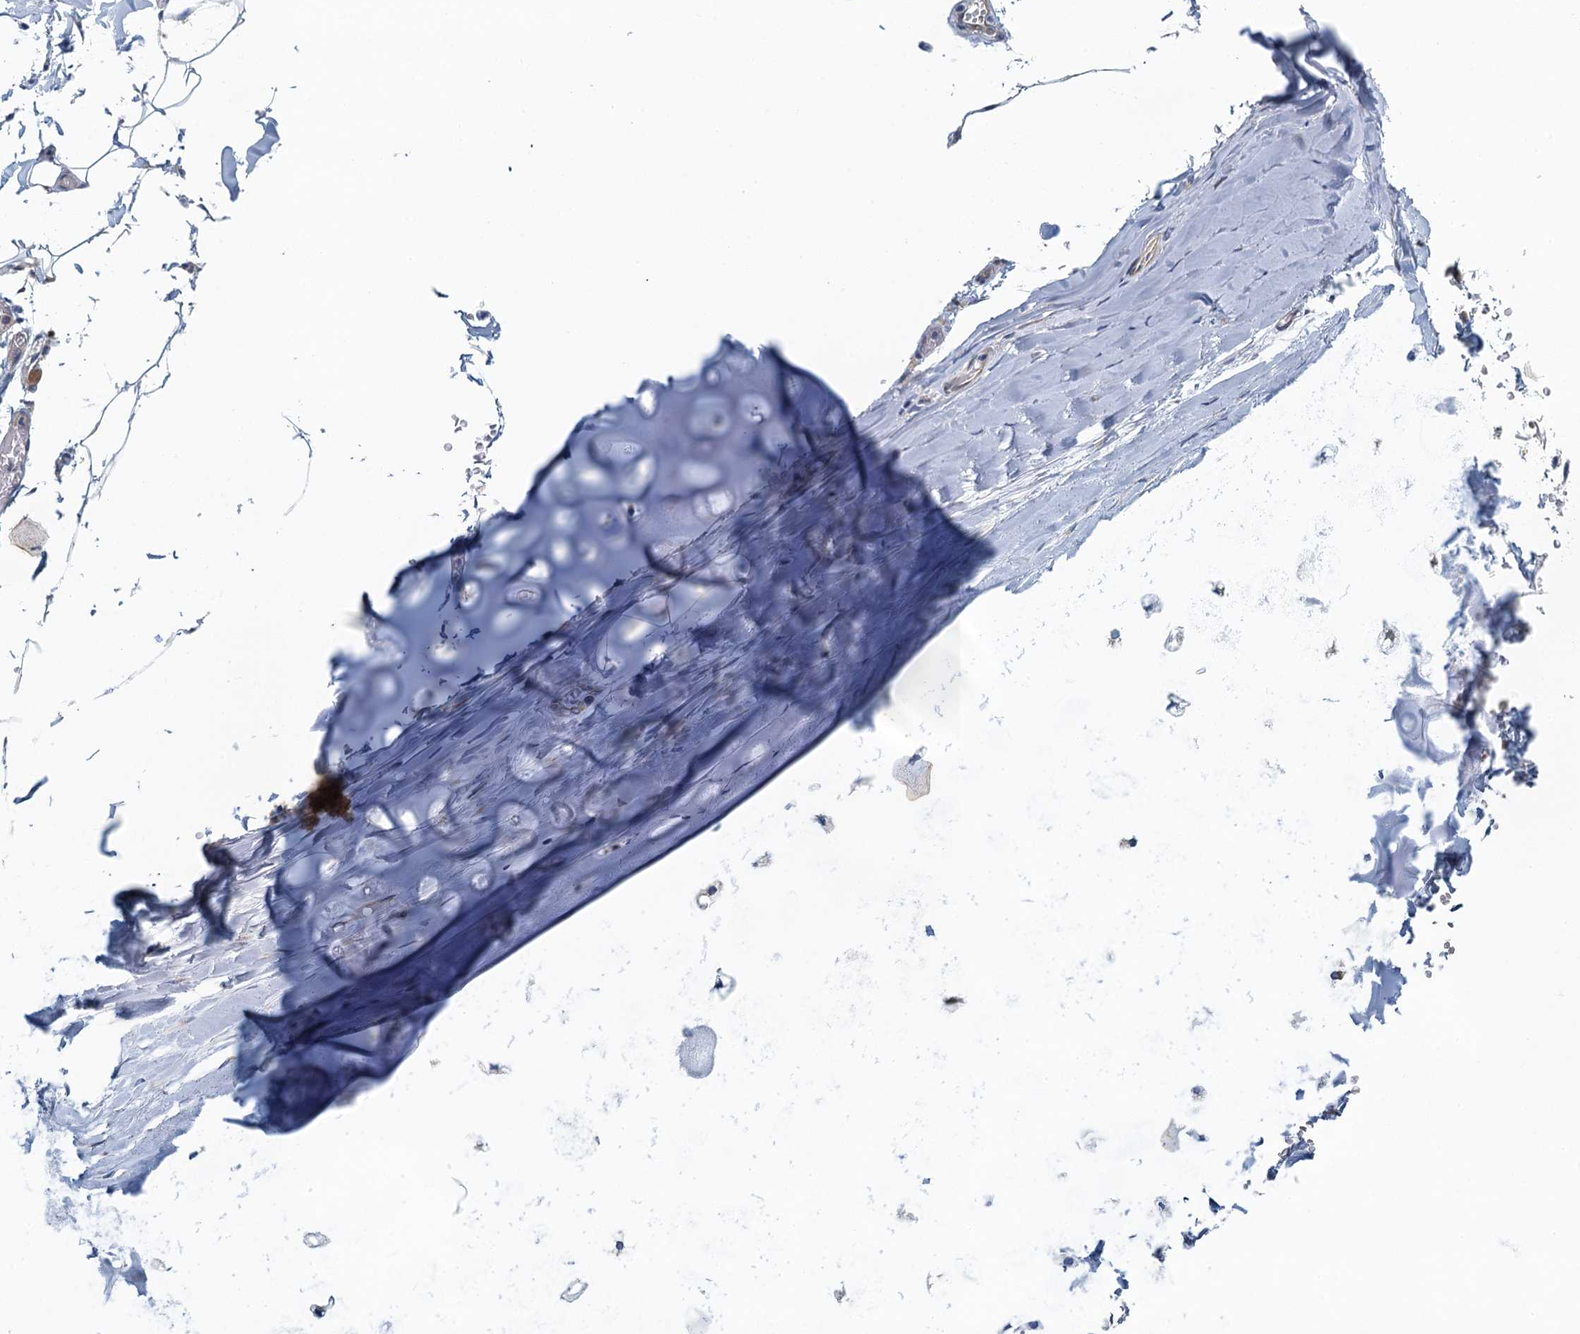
{"staining": {"intensity": "weak", "quantity": "<25%", "location": "cytoplasmic/membranous"}, "tissue": "adipose tissue", "cell_type": "Adipocytes", "image_type": "normal", "snomed": [{"axis": "morphology", "description": "Normal tissue, NOS"}, {"axis": "topography", "description": "Bronchus"}], "caption": "Histopathology image shows no significant protein positivity in adipocytes of normal adipose tissue.", "gene": "ALG2", "patient": {"sex": "male", "age": 66}}